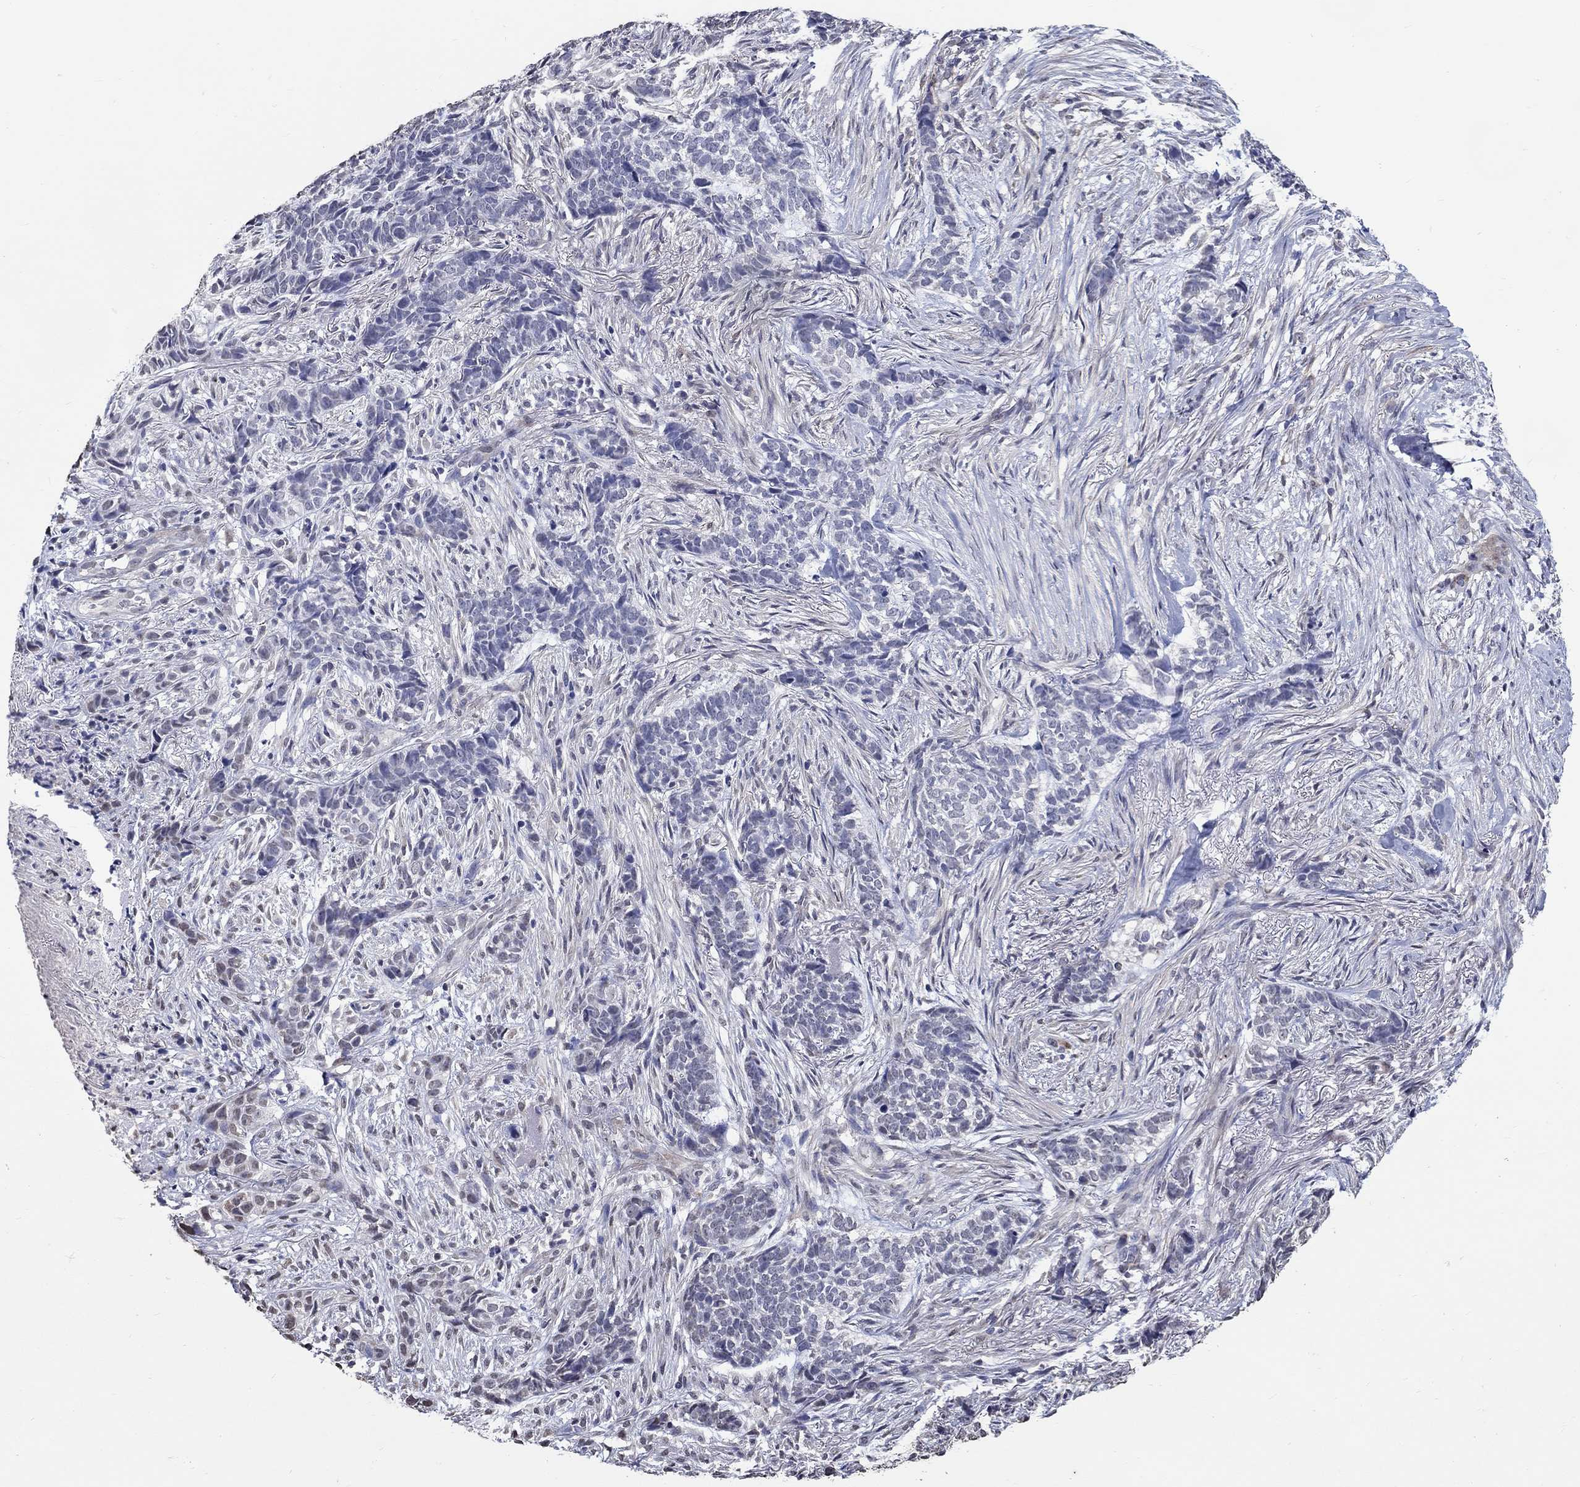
{"staining": {"intensity": "negative", "quantity": "none", "location": "none"}, "tissue": "skin cancer", "cell_type": "Tumor cells", "image_type": "cancer", "snomed": [{"axis": "morphology", "description": "Basal cell carcinoma"}, {"axis": "topography", "description": "Skin"}], "caption": "IHC histopathology image of neoplastic tissue: skin basal cell carcinoma stained with DAB (3,3'-diaminobenzidine) reveals no significant protein staining in tumor cells. Nuclei are stained in blue.", "gene": "PDE1B", "patient": {"sex": "female", "age": 69}}